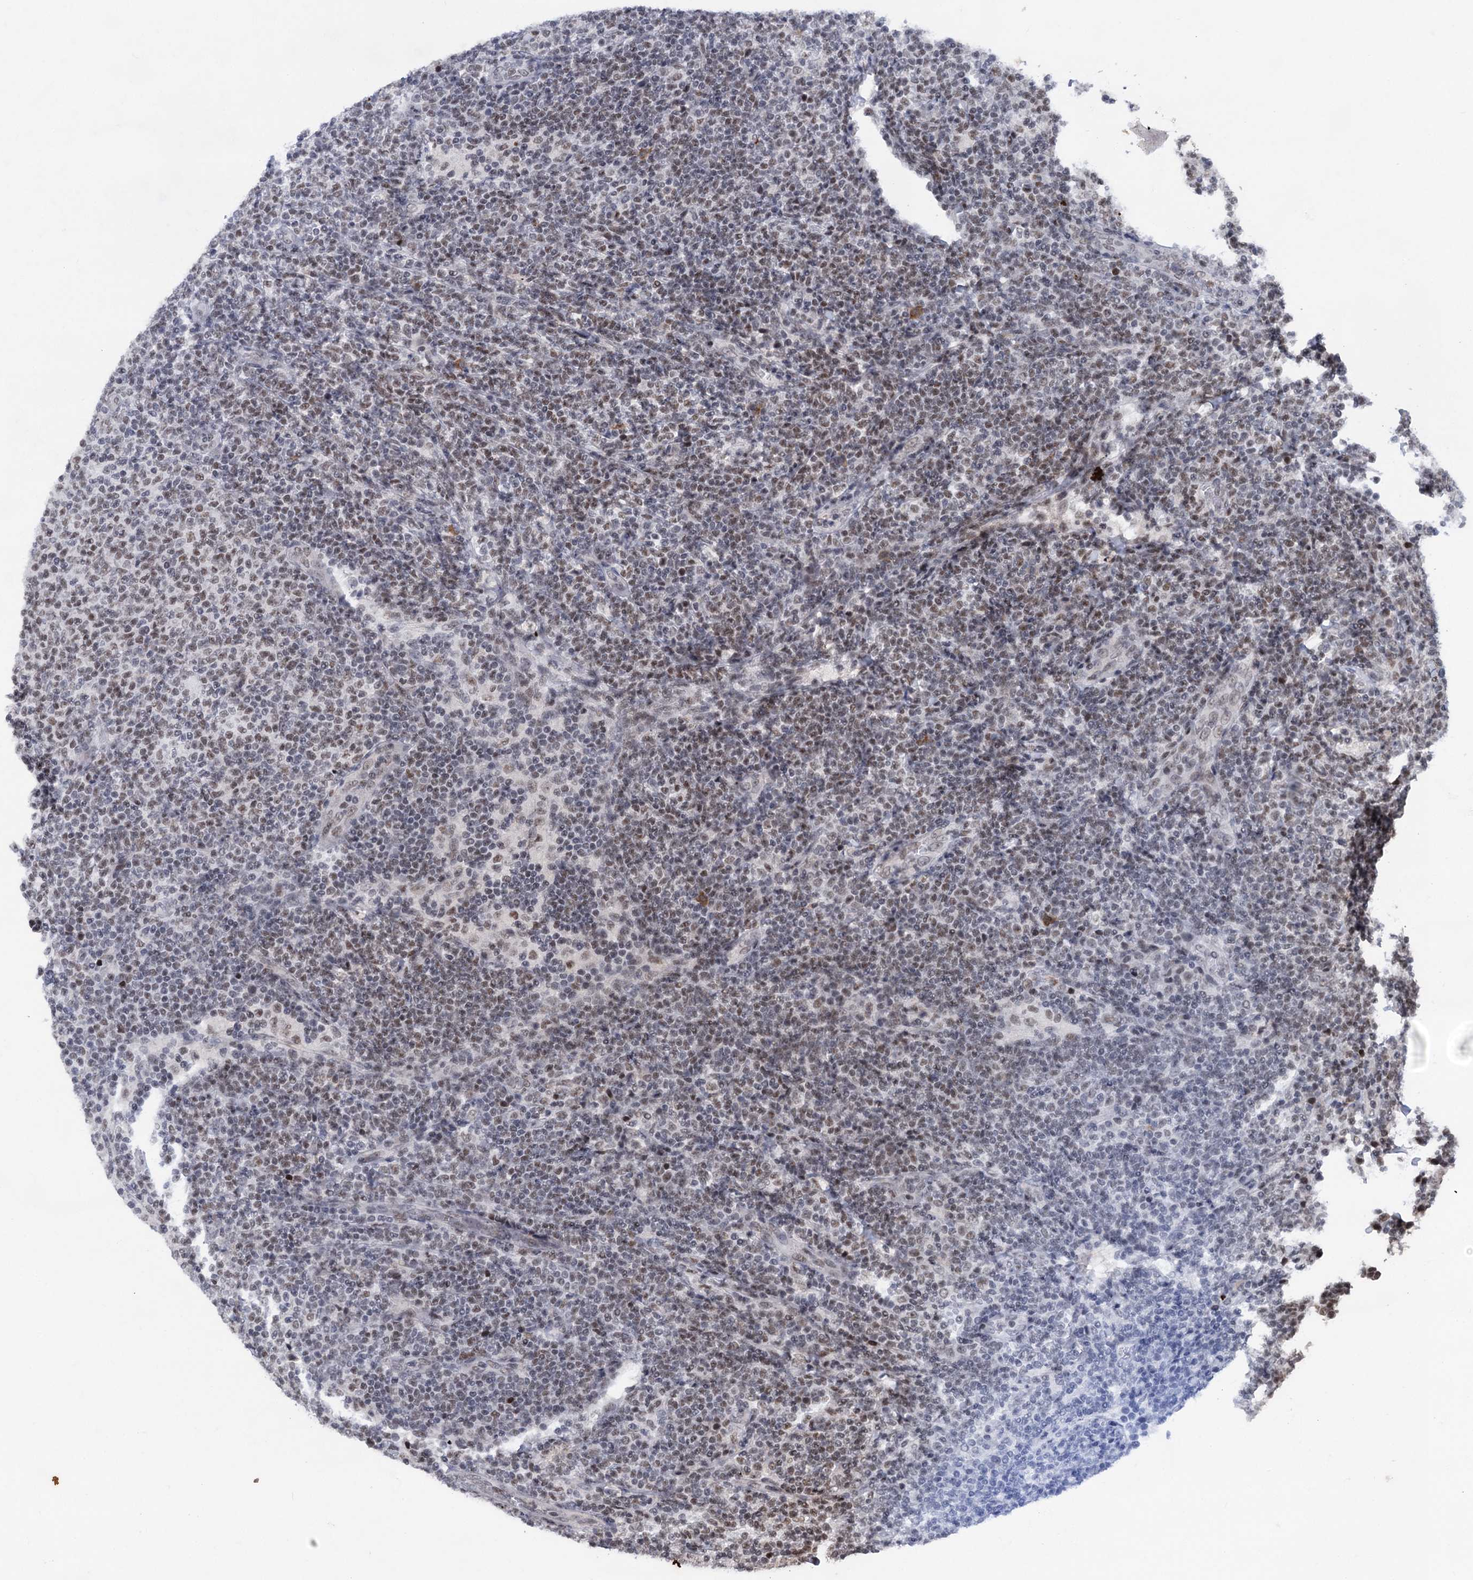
{"staining": {"intensity": "weak", "quantity": "<25%", "location": "nuclear"}, "tissue": "lymphoma", "cell_type": "Tumor cells", "image_type": "cancer", "snomed": [{"axis": "morphology", "description": "Malignant lymphoma, non-Hodgkin's type, Low grade"}, {"axis": "topography", "description": "Lymph node"}], "caption": "Immunohistochemistry image of low-grade malignant lymphoma, non-Hodgkin's type stained for a protein (brown), which displays no expression in tumor cells.", "gene": "ZCCHC10", "patient": {"sex": "male", "age": 66}}